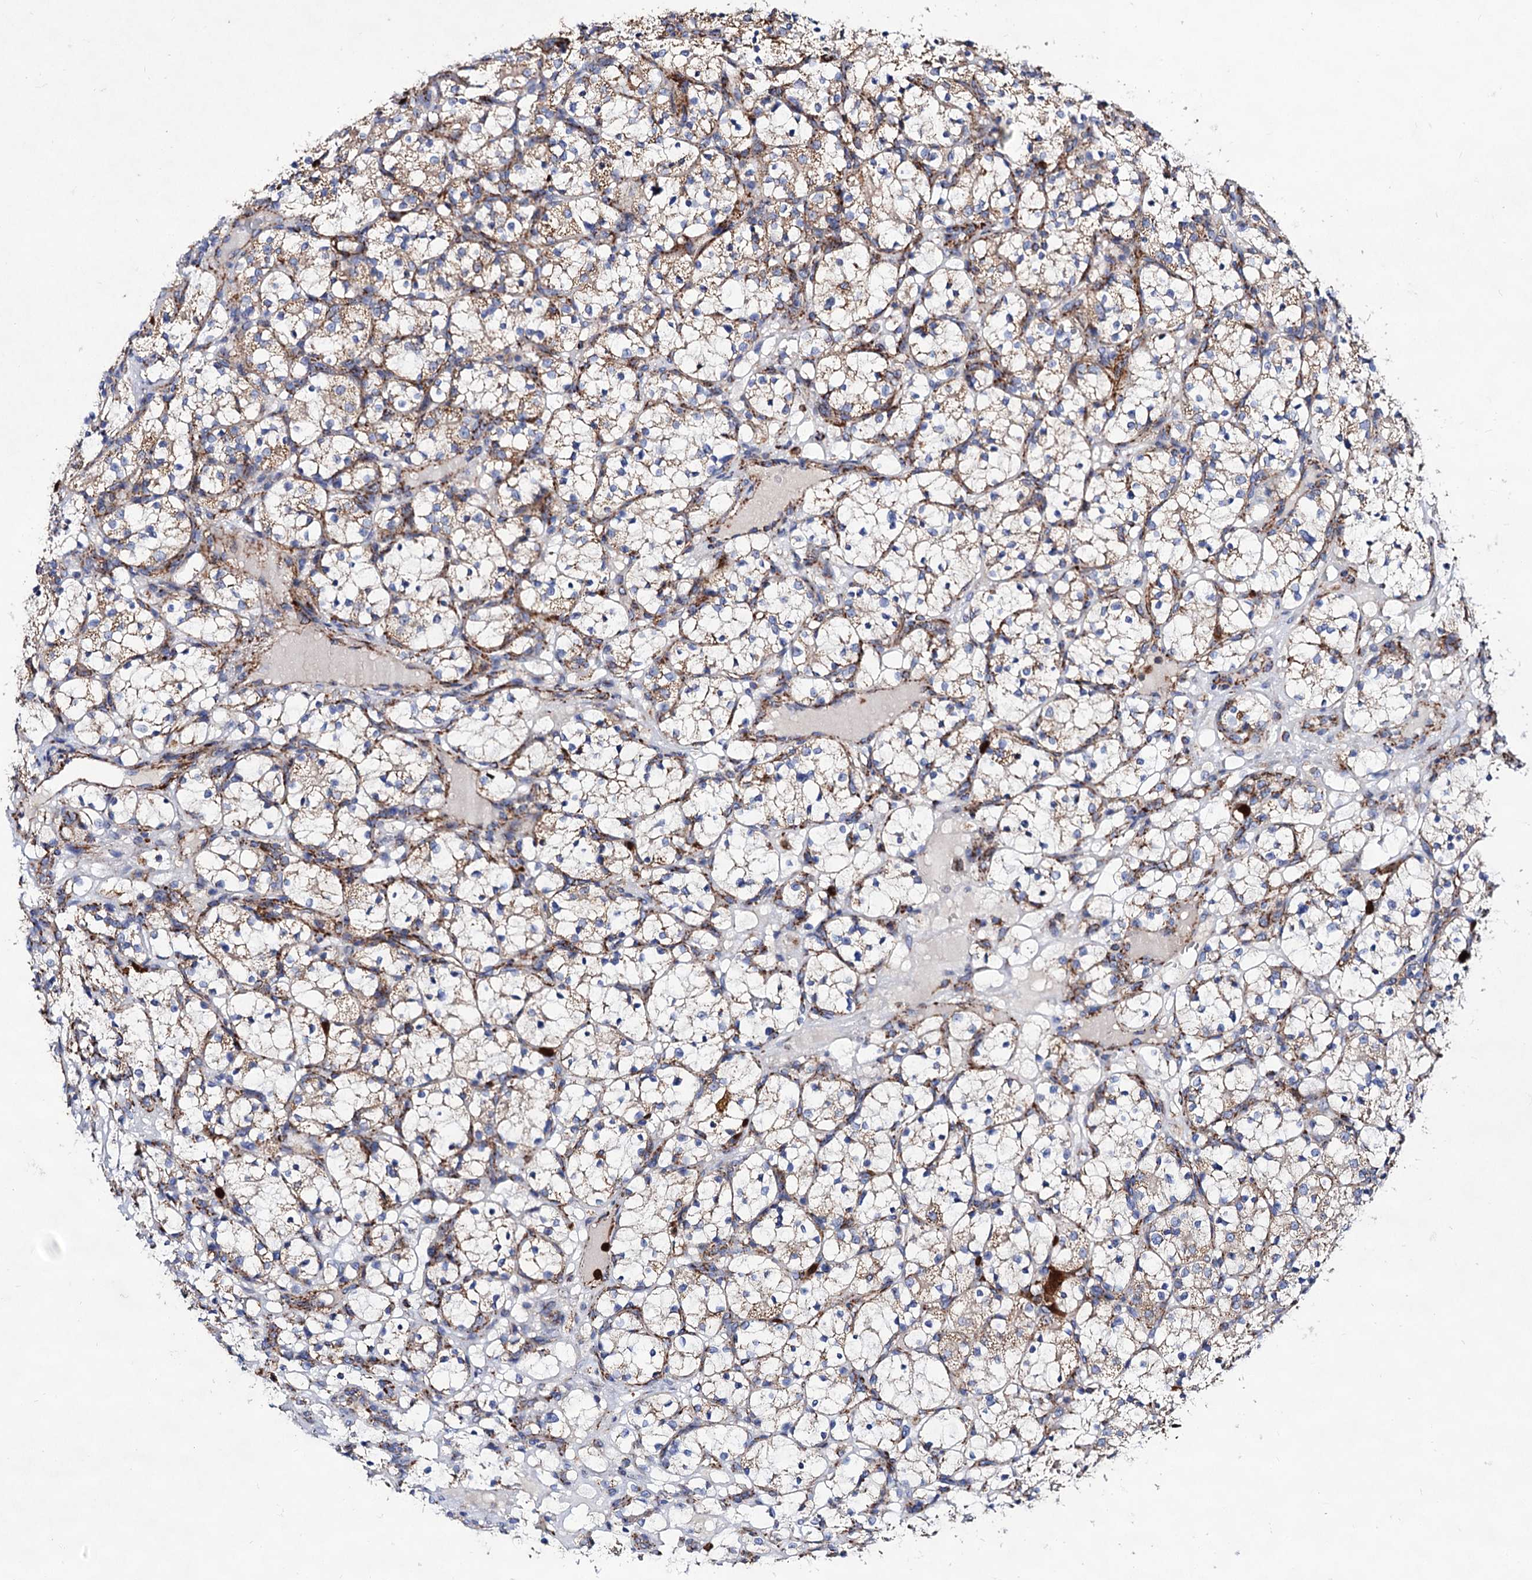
{"staining": {"intensity": "weak", "quantity": "<25%", "location": "cytoplasmic/membranous"}, "tissue": "renal cancer", "cell_type": "Tumor cells", "image_type": "cancer", "snomed": [{"axis": "morphology", "description": "Adenocarcinoma, NOS"}, {"axis": "topography", "description": "Kidney"}], "caption": "Immunohistochemical staining of human renal cancer (adenocarcinoma) displays no significant expression in tumor cells. (DAB immunohistochemistry, high magnification).", "gene": "ACAD9", "patient": {"sex": "female", "age": 69}}